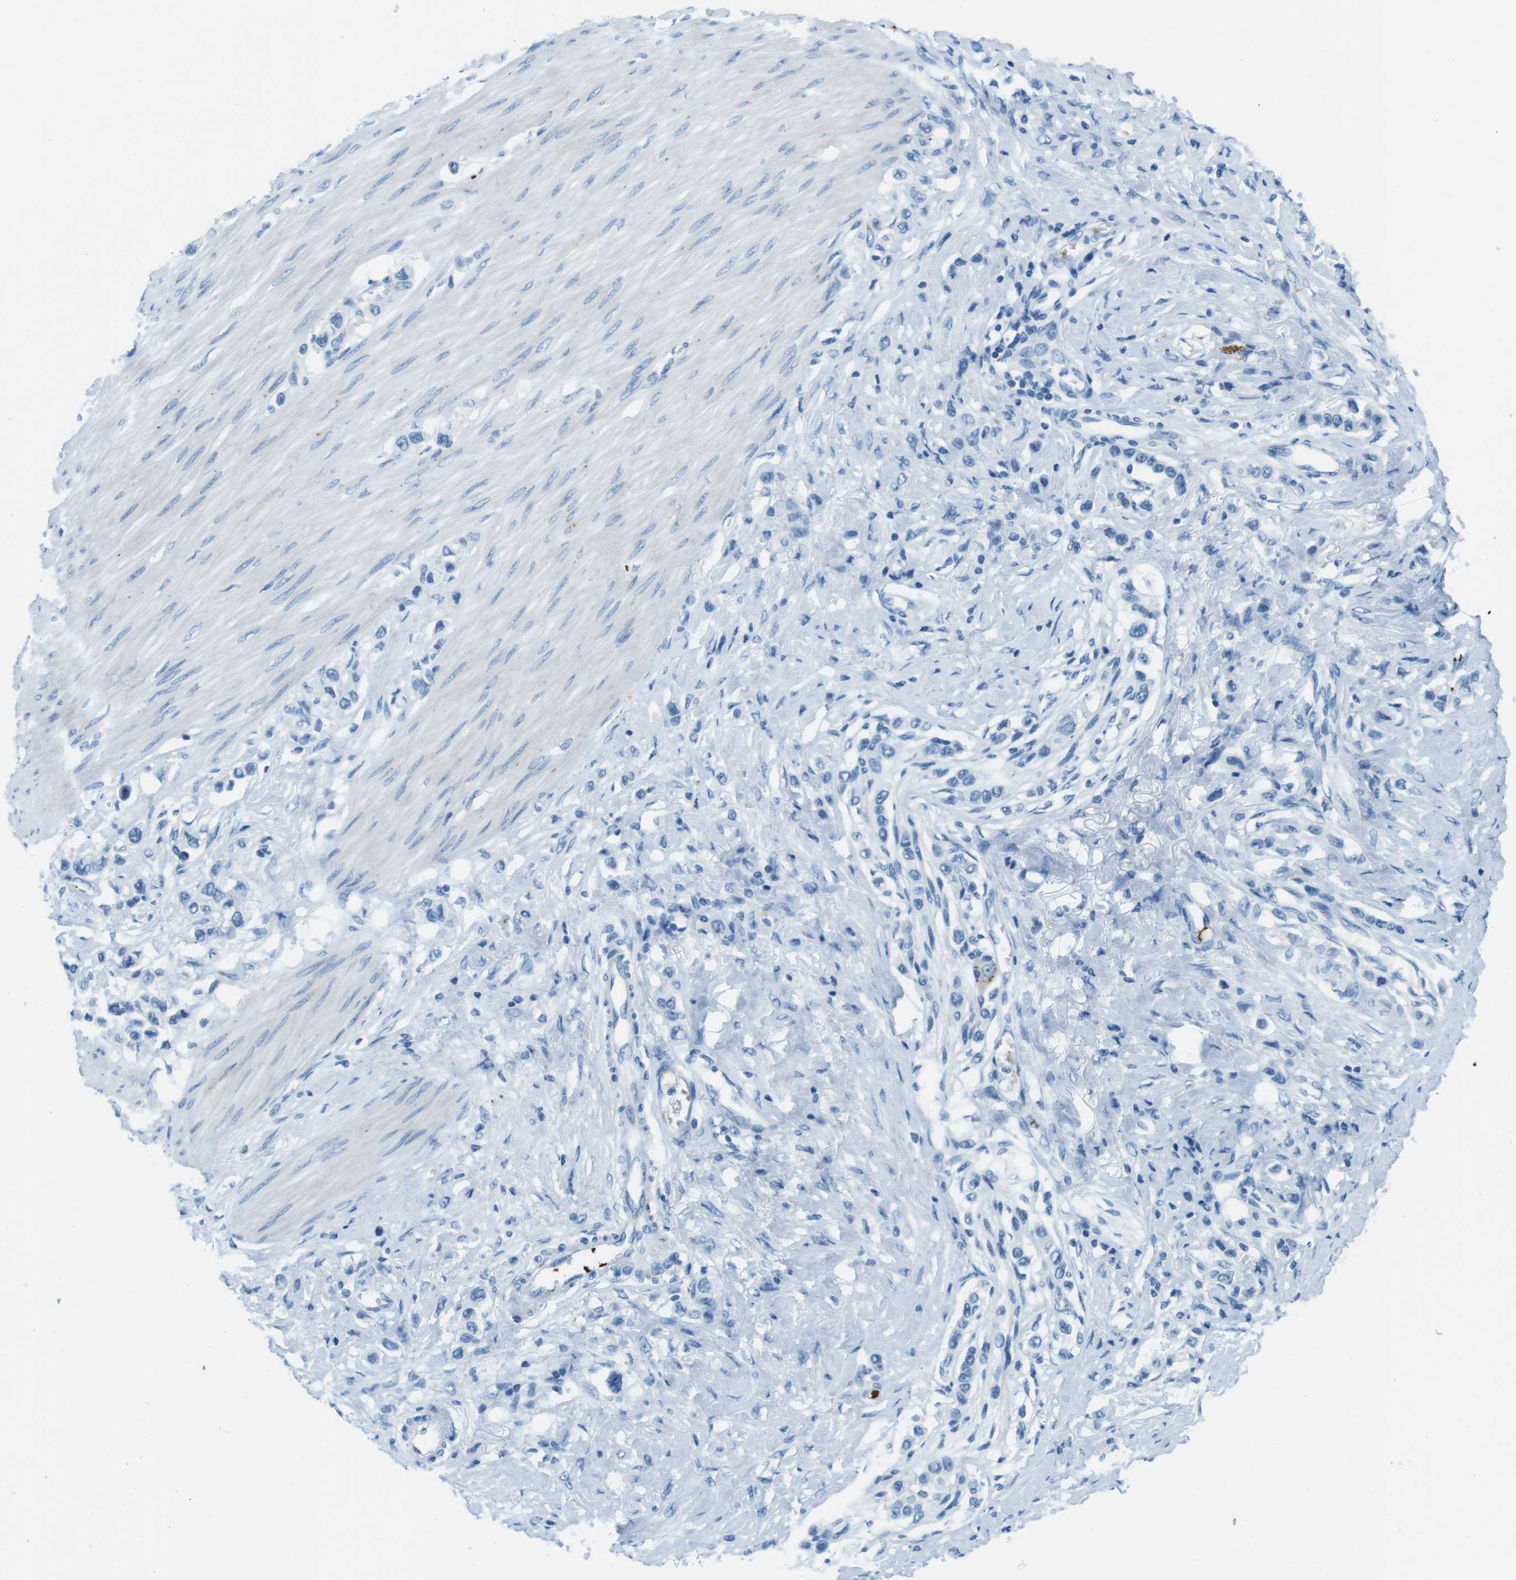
{"staining": {"intensity": "negative", "quantity": "none", "location": "none"}, "tissue": "stomach cancer", "cell_type": "Tumor cells", "image_type": "cancer", "snomed": [{"axis": "morphology", "description": "Adenocarcinoma, NOS"}, {"axis": "topography", "description": "Stomach"}], "caption": "Stomach cancer (adenocarcinoma) was stained to show a protein in brown. There is no significant positivity in tumor cells.", "gene": "TFAP2C", "patient": {"sex": "female", "age": 65}}